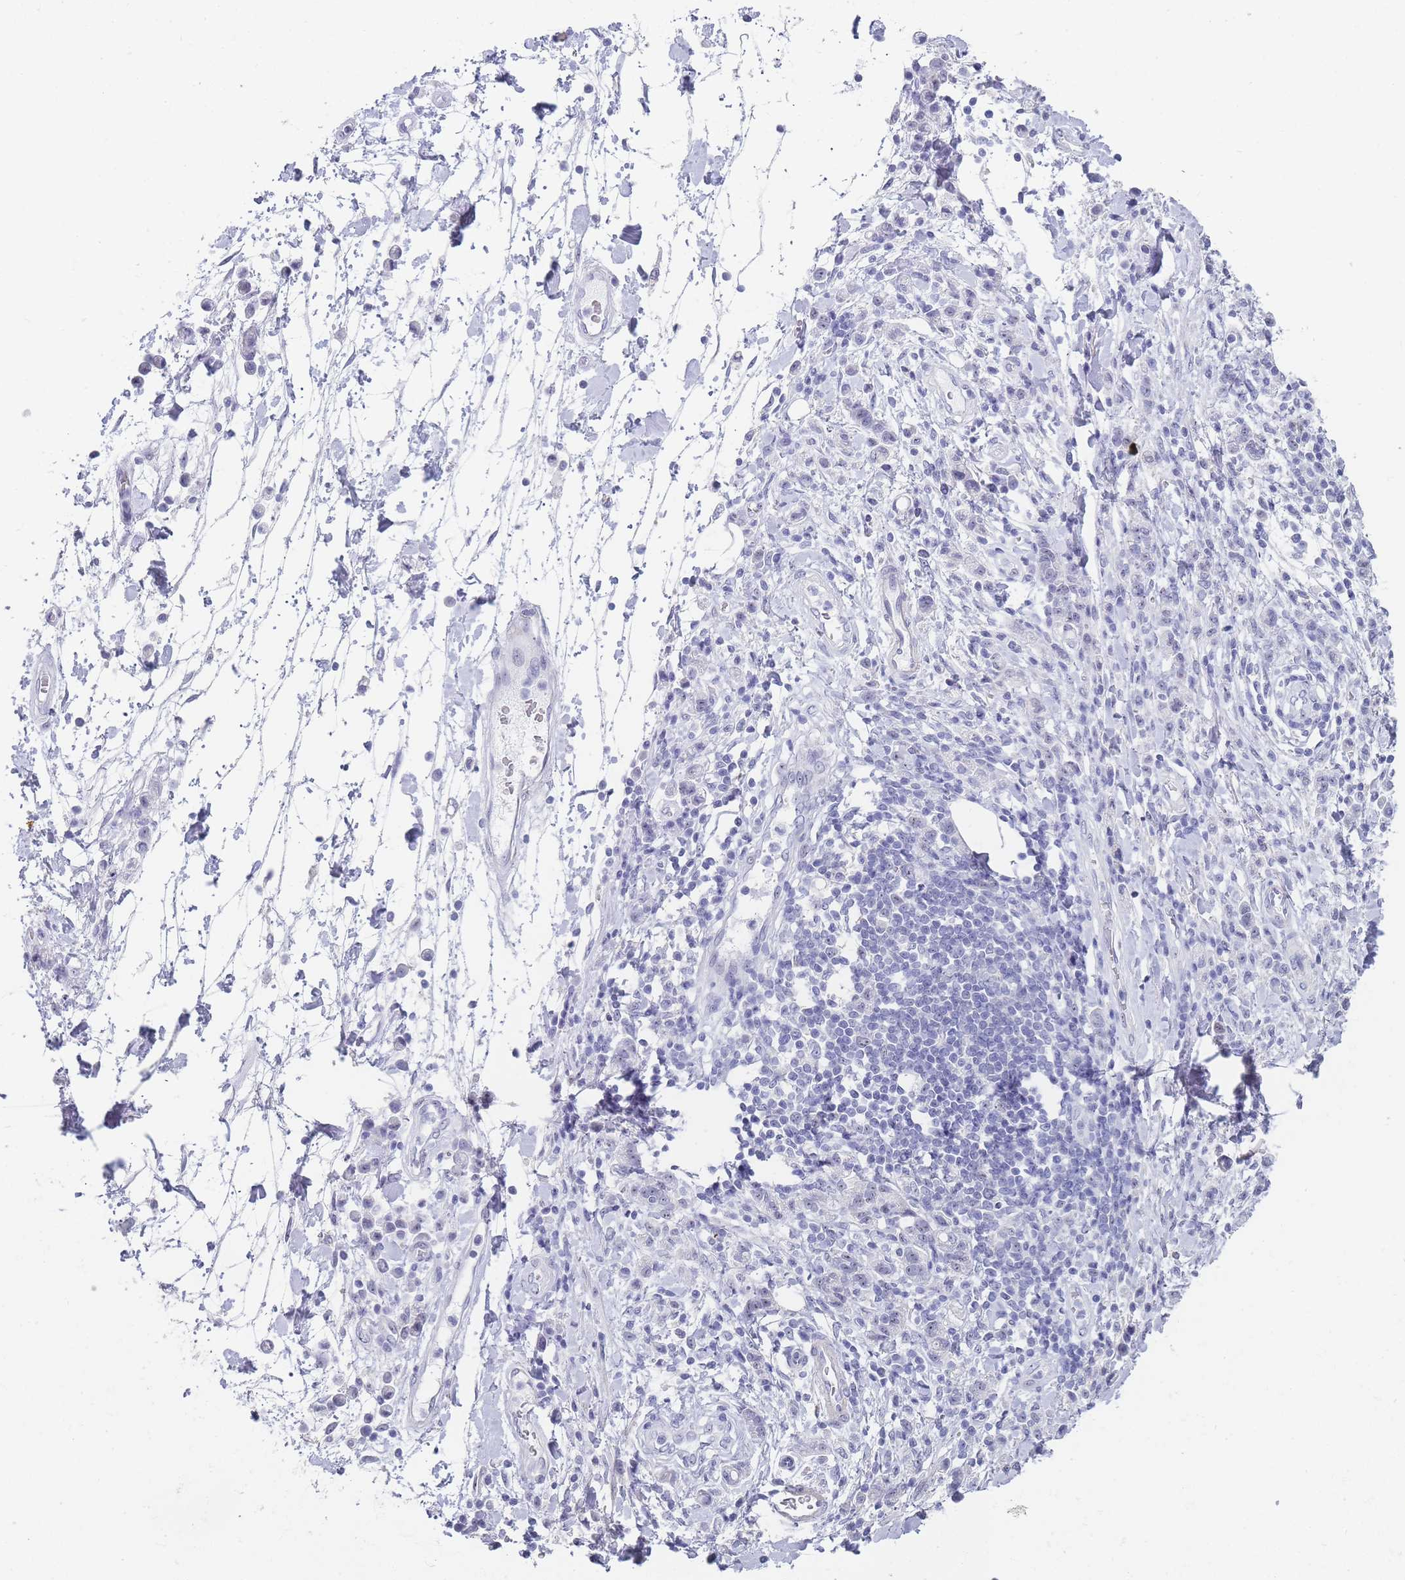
{"staining": {"intensity": "negative", "quantity": "none", "location": "none"}, "tissue": "stomach cancer", "cell_type": "Tumor cells", "image_type": "cancer", "snomed": [{"axis": "morphology", "description": "Adenocarcinoma, NOS"}, {"axis": "topography", "description": "Stomach"}], "caption": "Histopathology image shows no protein staining in tumor cells of stomach cancer tissue.", "gene": "NOP14", "patient": {"sex": "male", "age": 77}}